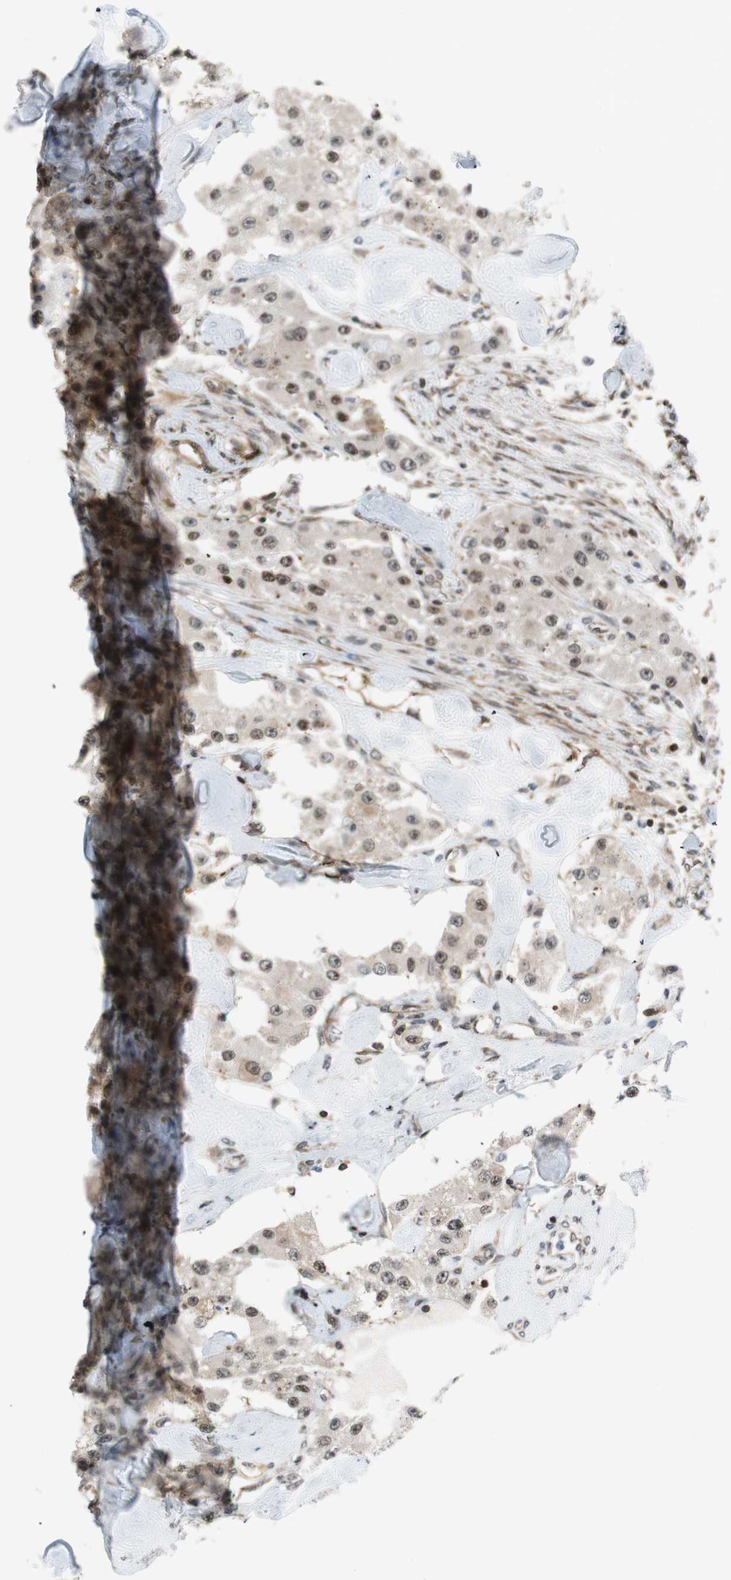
{"staining": {"intensity": "negative", "quantity": "none", "location": "none"}, "tissue": "carcinoid", "cell_type": "Tumor cells", "image_type": "cancer", "snomed": [{"axis": "morphology", "description": "Carcinoid, malignant, NOS"}, {"axis": "topography", "description": "Pancreas"}], "caption": "The immunohistochemistry histopathology image has no significant positivity in tumor cells of malignant carcinoid tissue.", "gene": "ZNF512B", "patient": {"sex": "male", "age": 41}}